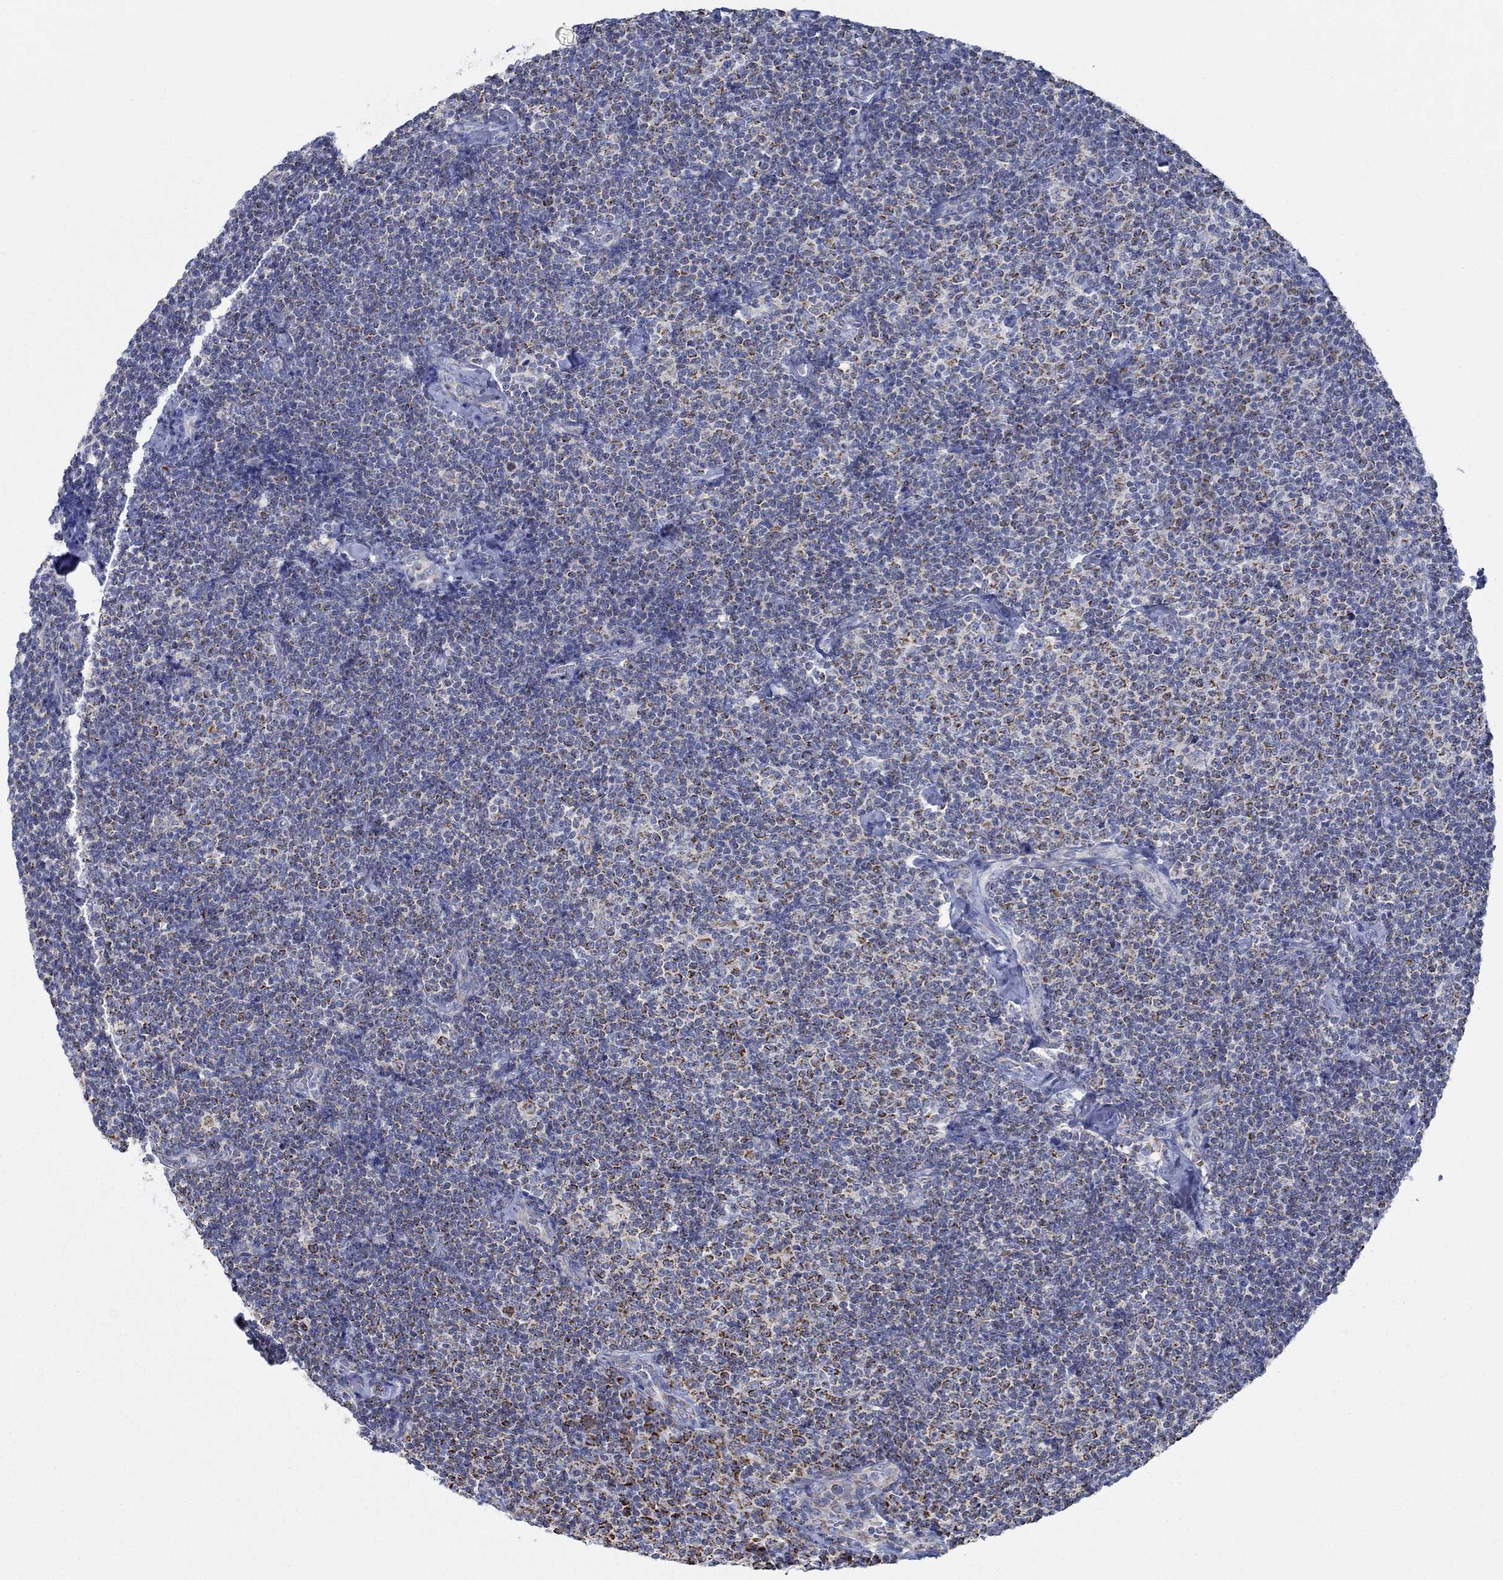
{"staining": {"intensity": "strong", "quantity": "<25%", "location": "cytoplasmic/membranous"}, "tissue": "lymphoma", "cell_type": "Tumor cells", "image_type": "cancer", "snomed": [{"axis": "morphology", "description": "Malignant lymphoma, non-Hodgkin's type, Low grade"}, {"axis": "topography", "description": "Lymph node"}], "caption": "Malignant lymphoma, non-Hodgkin's type (low-grade) stained for a protein displays strong cytoplasmic/membranous positivity in tumor cells.", "gene": "GLOD5", "patient": {"sex": "male", "age": 81}}